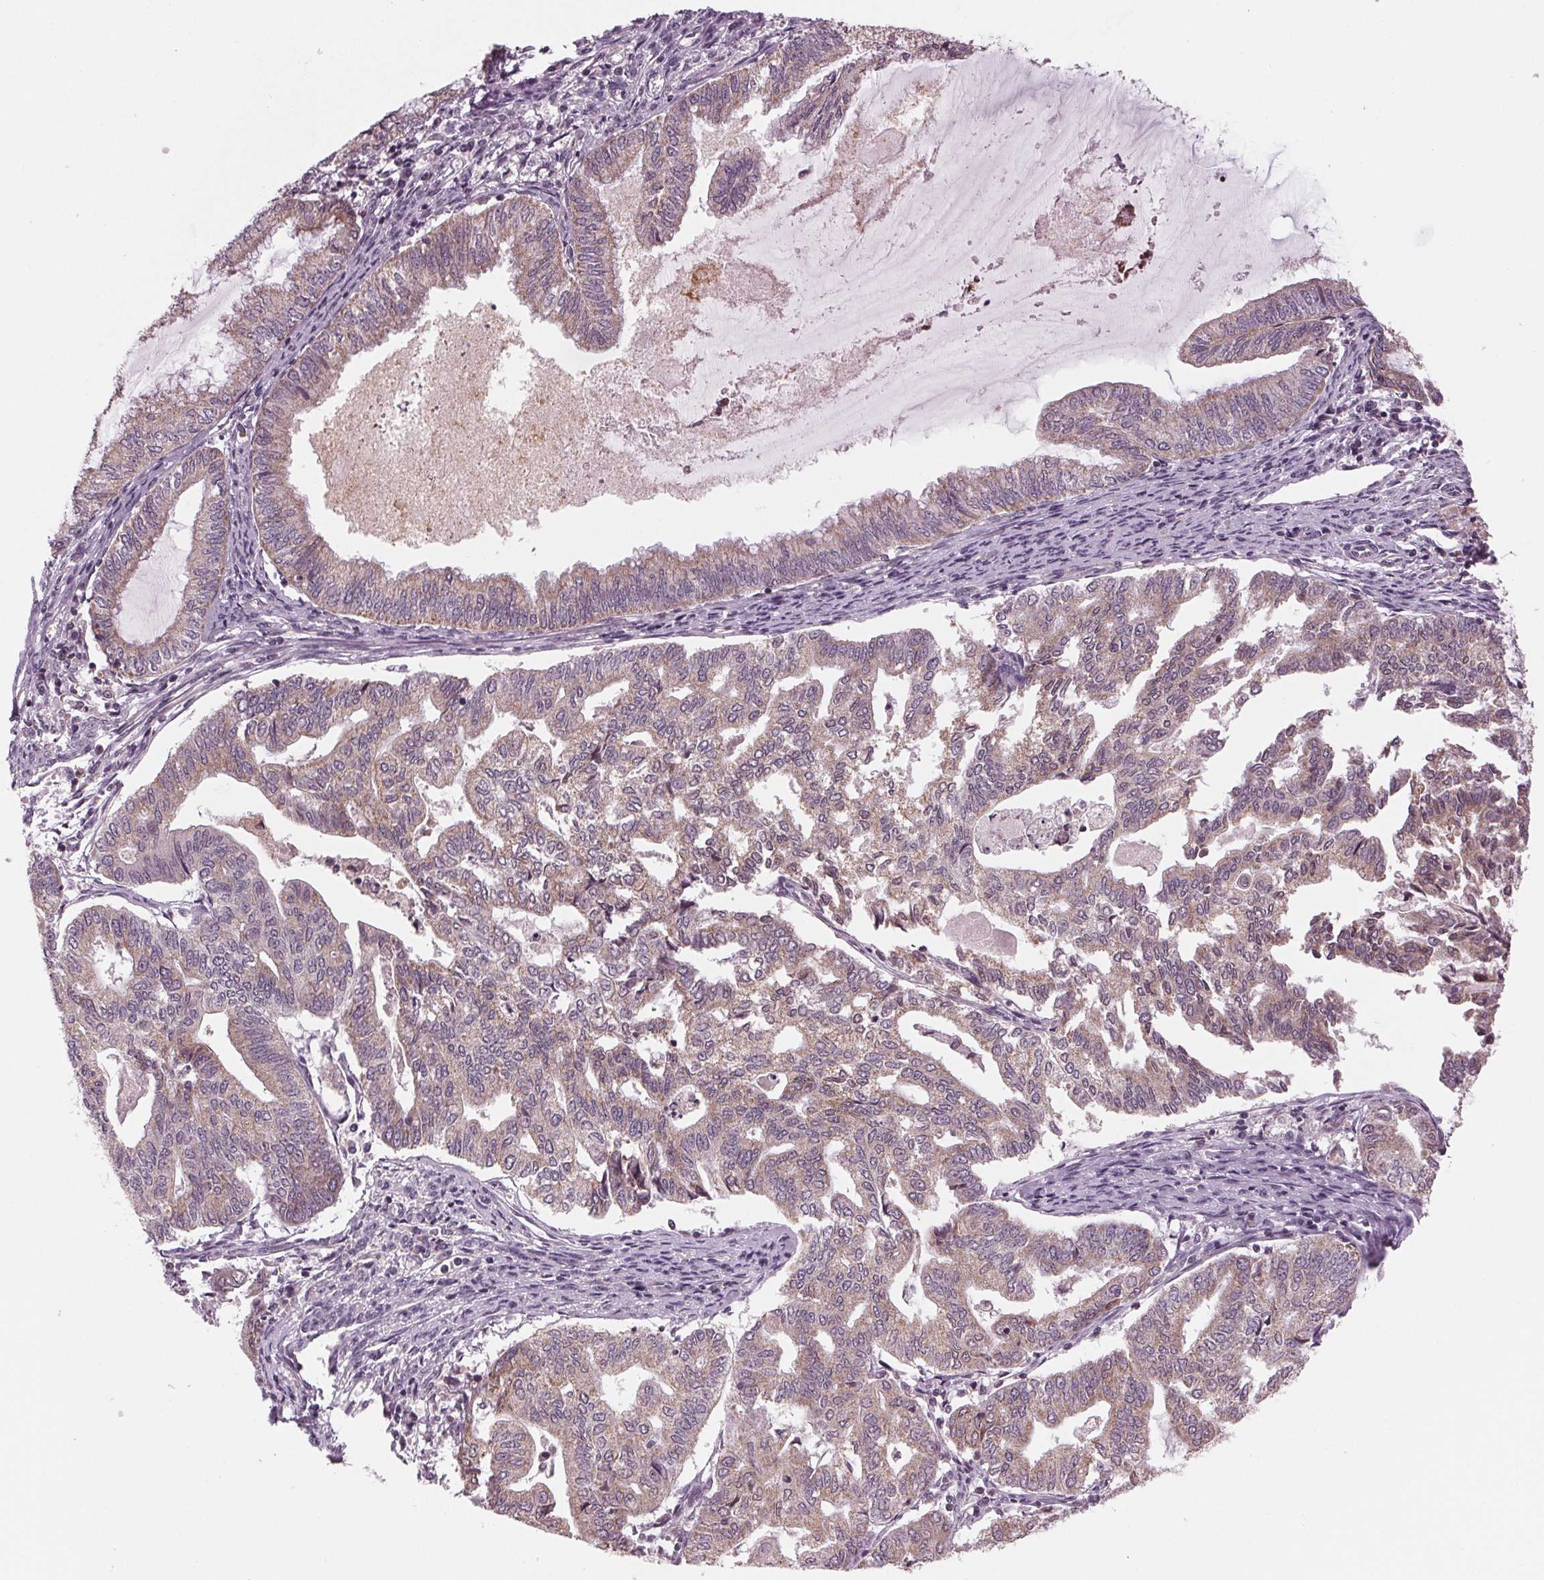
{"staining": {"intensity": "weak", "quantity": "25%-75%", "location": "cytoplasmic/membranous"}, "tissue": "endometrial cancer", "cell_type": "Tumor cells", "image_type": "cancer", "snomed": [{"axis": "morphology", "description": "Adenocarcinoma, NOS"}, {"axis": "topography", "description": "Endometrium"}], "caption": "An IHC histopathology image of neoplastic tissue is shown. Protein staining in brown shows weak cytoplasmic/membranous positivity in adenocarcinoma (endometrial) within tumor cells.", "gene": "STAT3", "patient": {"sex": "female", "age": 79}}